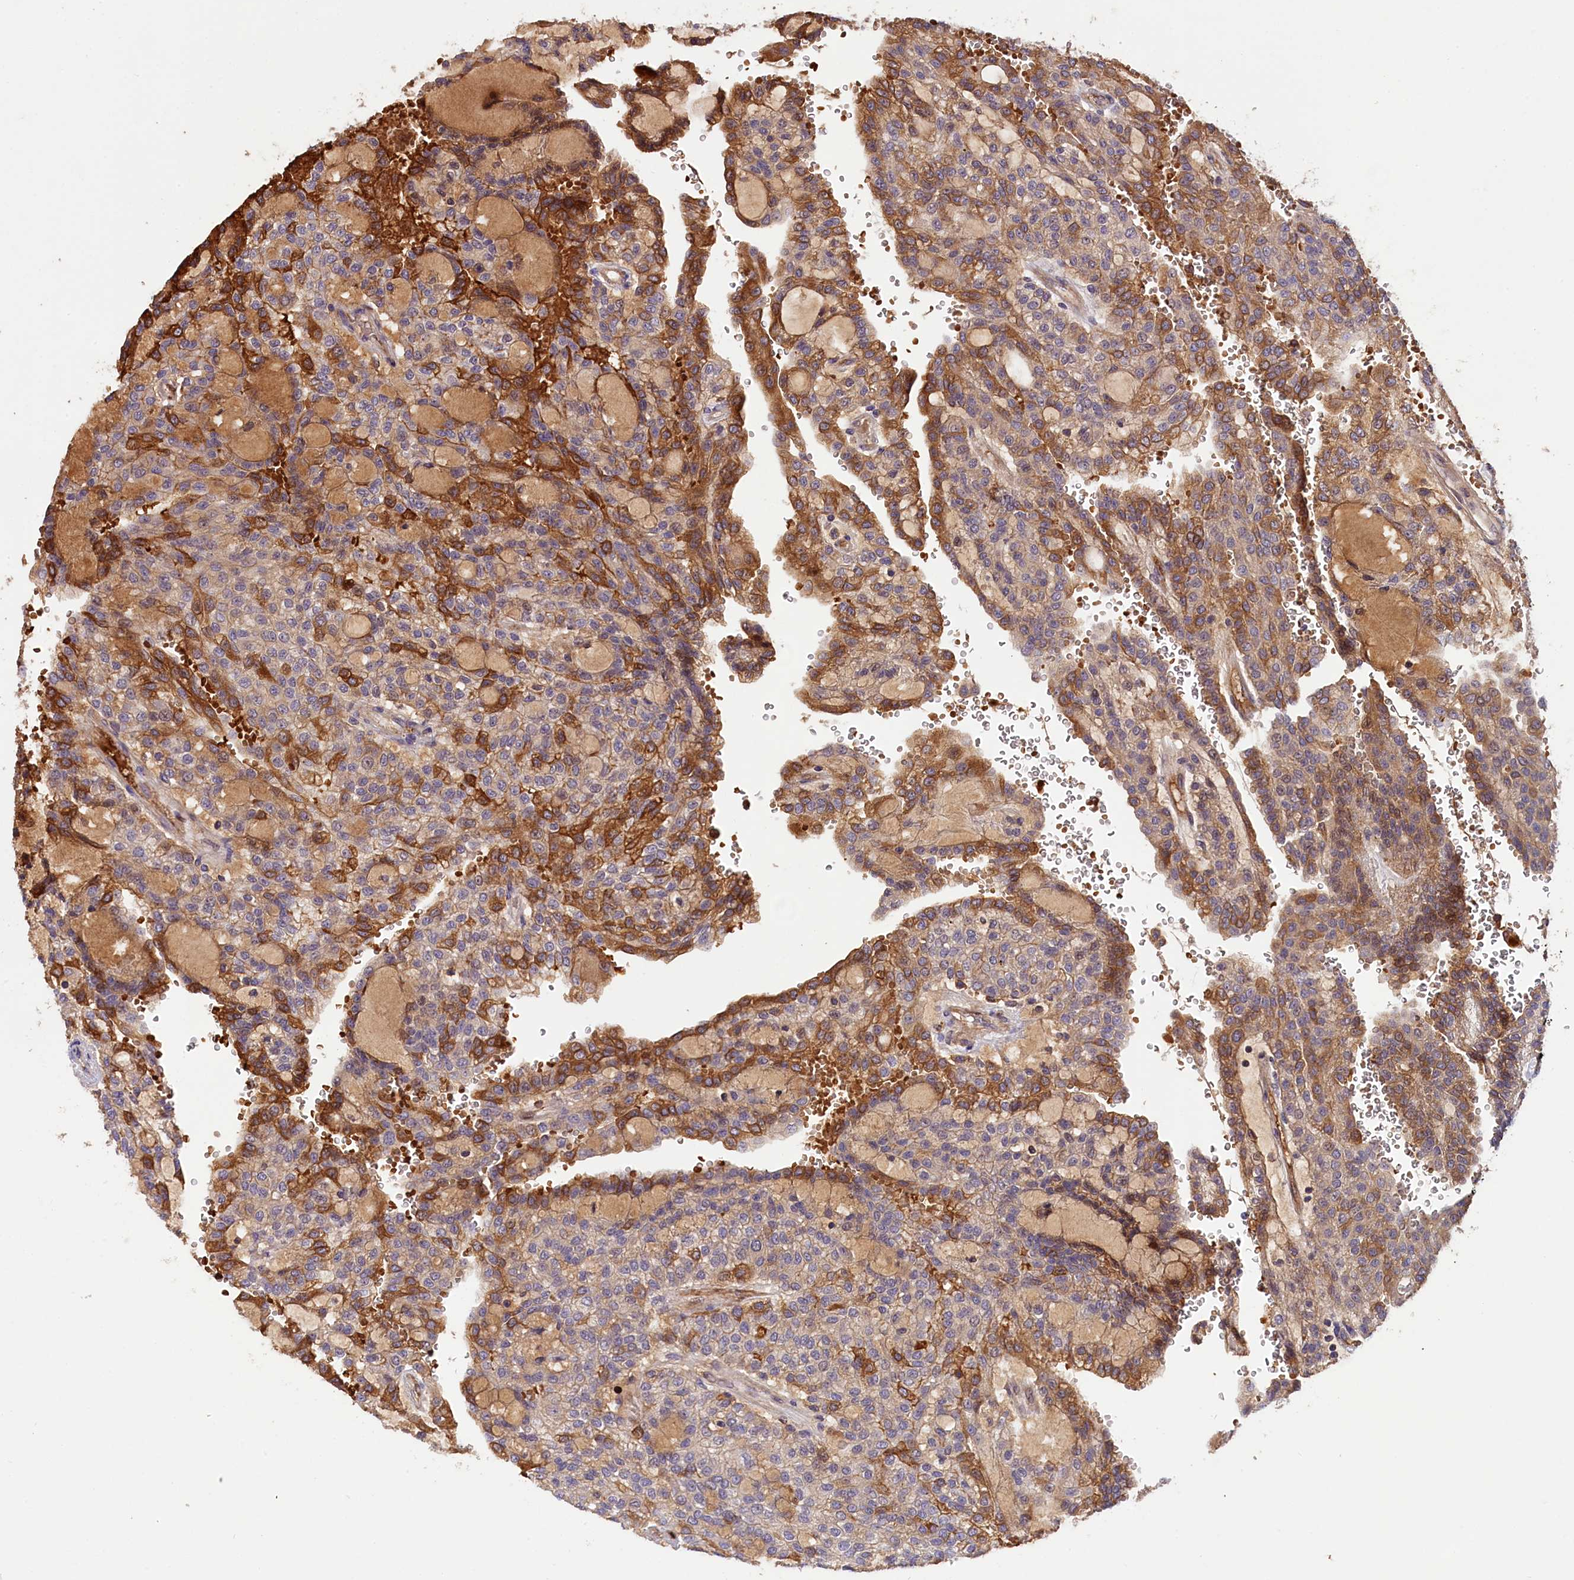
{"staining": {"intensity": "moderate", "quantity": "25%-75%", "location": "cytoplasmic/membranous"}, "tissue": "renal cancer", "cell_type": "Tumor cells", "image_type": "cancer", "snomed": [{"axis": "morphology", "description": "Adenocarcinoma, NOS"}, {"axis": "topography", "description": "Kidney"}], "caption": "The image reveals immunohistochemical staining of renal adenocarcinoma. There is moderate cytoplasmic/membranous expression is seen in about 25%-75% of tumor cells. (DAB (3,3'-diaminobenzidine) IHC with brightfield microscopy, high magnification).", "gene": "PHAF1", "patient": {"sex": "male", "age": 63}}